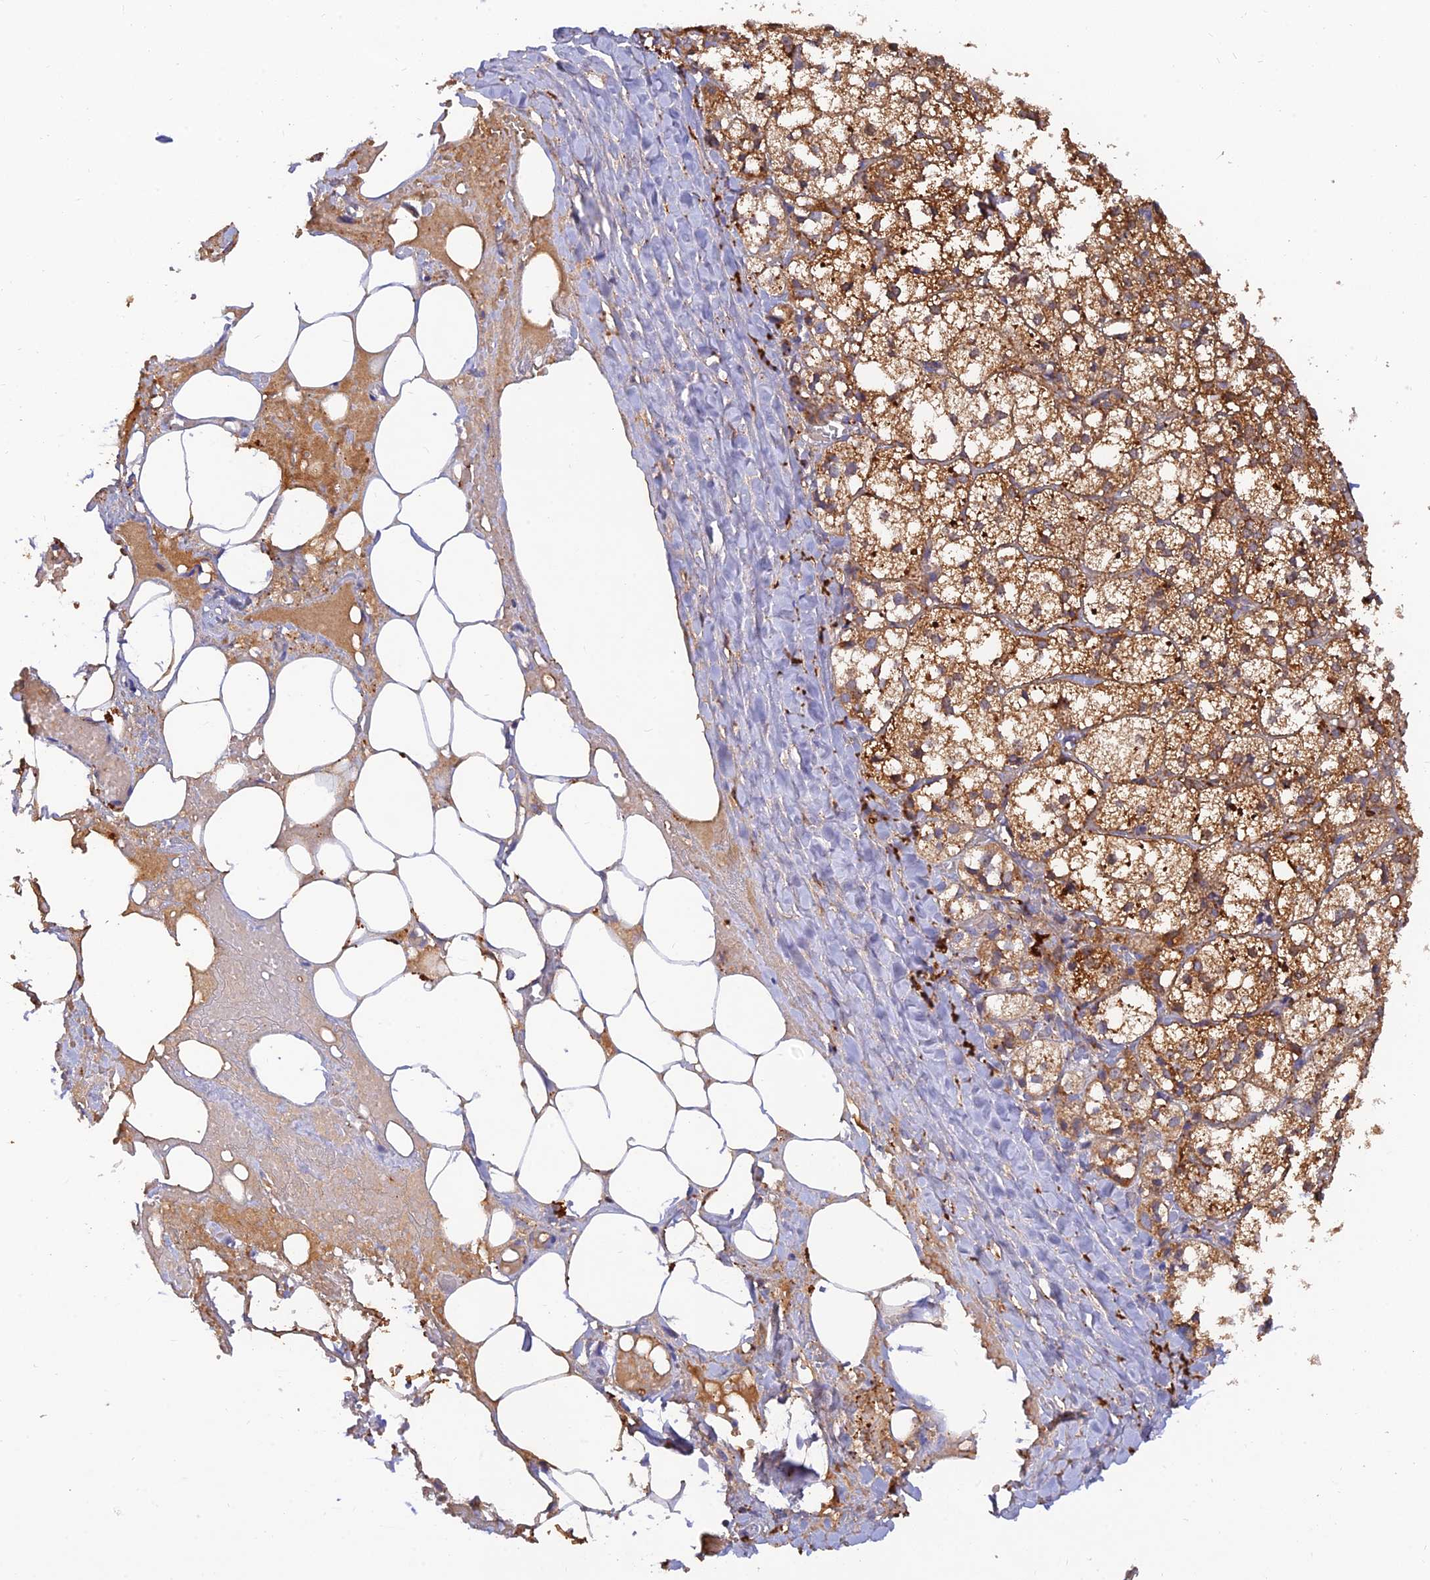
{"staining": {"intensity": "strong", "quantity": ">75%", "location": "cytoplasmic/membranous"}, "tissue": "adrenal gland", "cell_type": "Glandular cells", "image_type": "normal", "snomed": [{"axis": "morphology", "description": "Normal tissue, NOS"}, {"axis": "topography", "description": "Adrenal gland"}], "caption": "Glandular cells display high levels of strong cytoplasmic/membranous positivity in about >75% of cells in normal adrenal gland. (DAB IHC, brown staining for protein, blue staining for nuclei).", "gene": "ACSM5", "patient": {"sex": "female", "age": 61}}